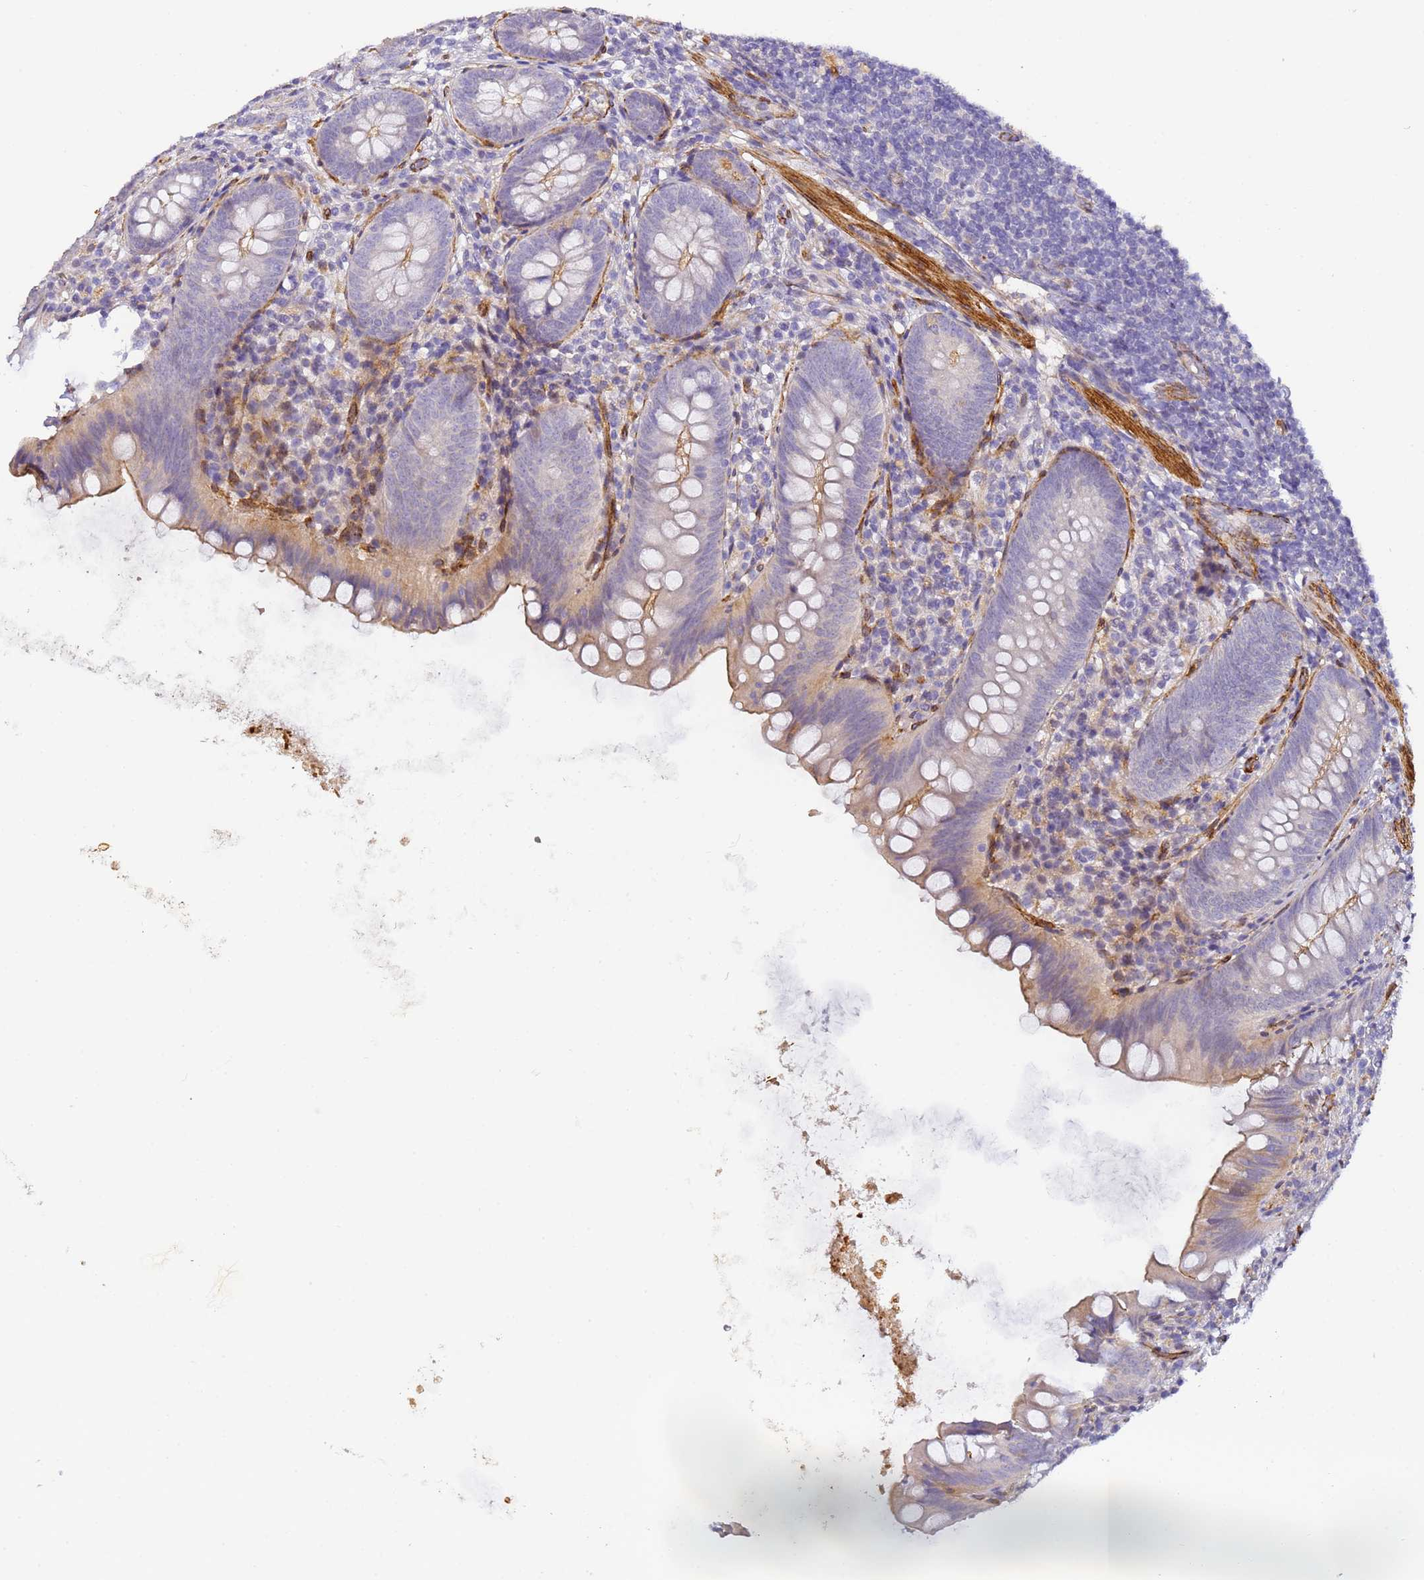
{"staining": {"intensity": "weak", "quantity": "<25%", "location": "cytoplasmic/membranous"}, "tissue": "appendix", "cell_type": "Glandular cells", "image_type": "normal", "snomed": [{"axis": "morphology", "description": "Normal tissue, NOS"}, {"axis": "topography", "description": "Appendix"}], "caption": "Immunohistochemistry (IHC) of benign human appendix demonstrates no expression in glandular cells. Brightfield microscopy of IHC stained with DAB (brown) and hematoxylin (blue), captured at high magnification.", "gene": "CFHR1", "patient": {"sex": "female", "age": 62}}